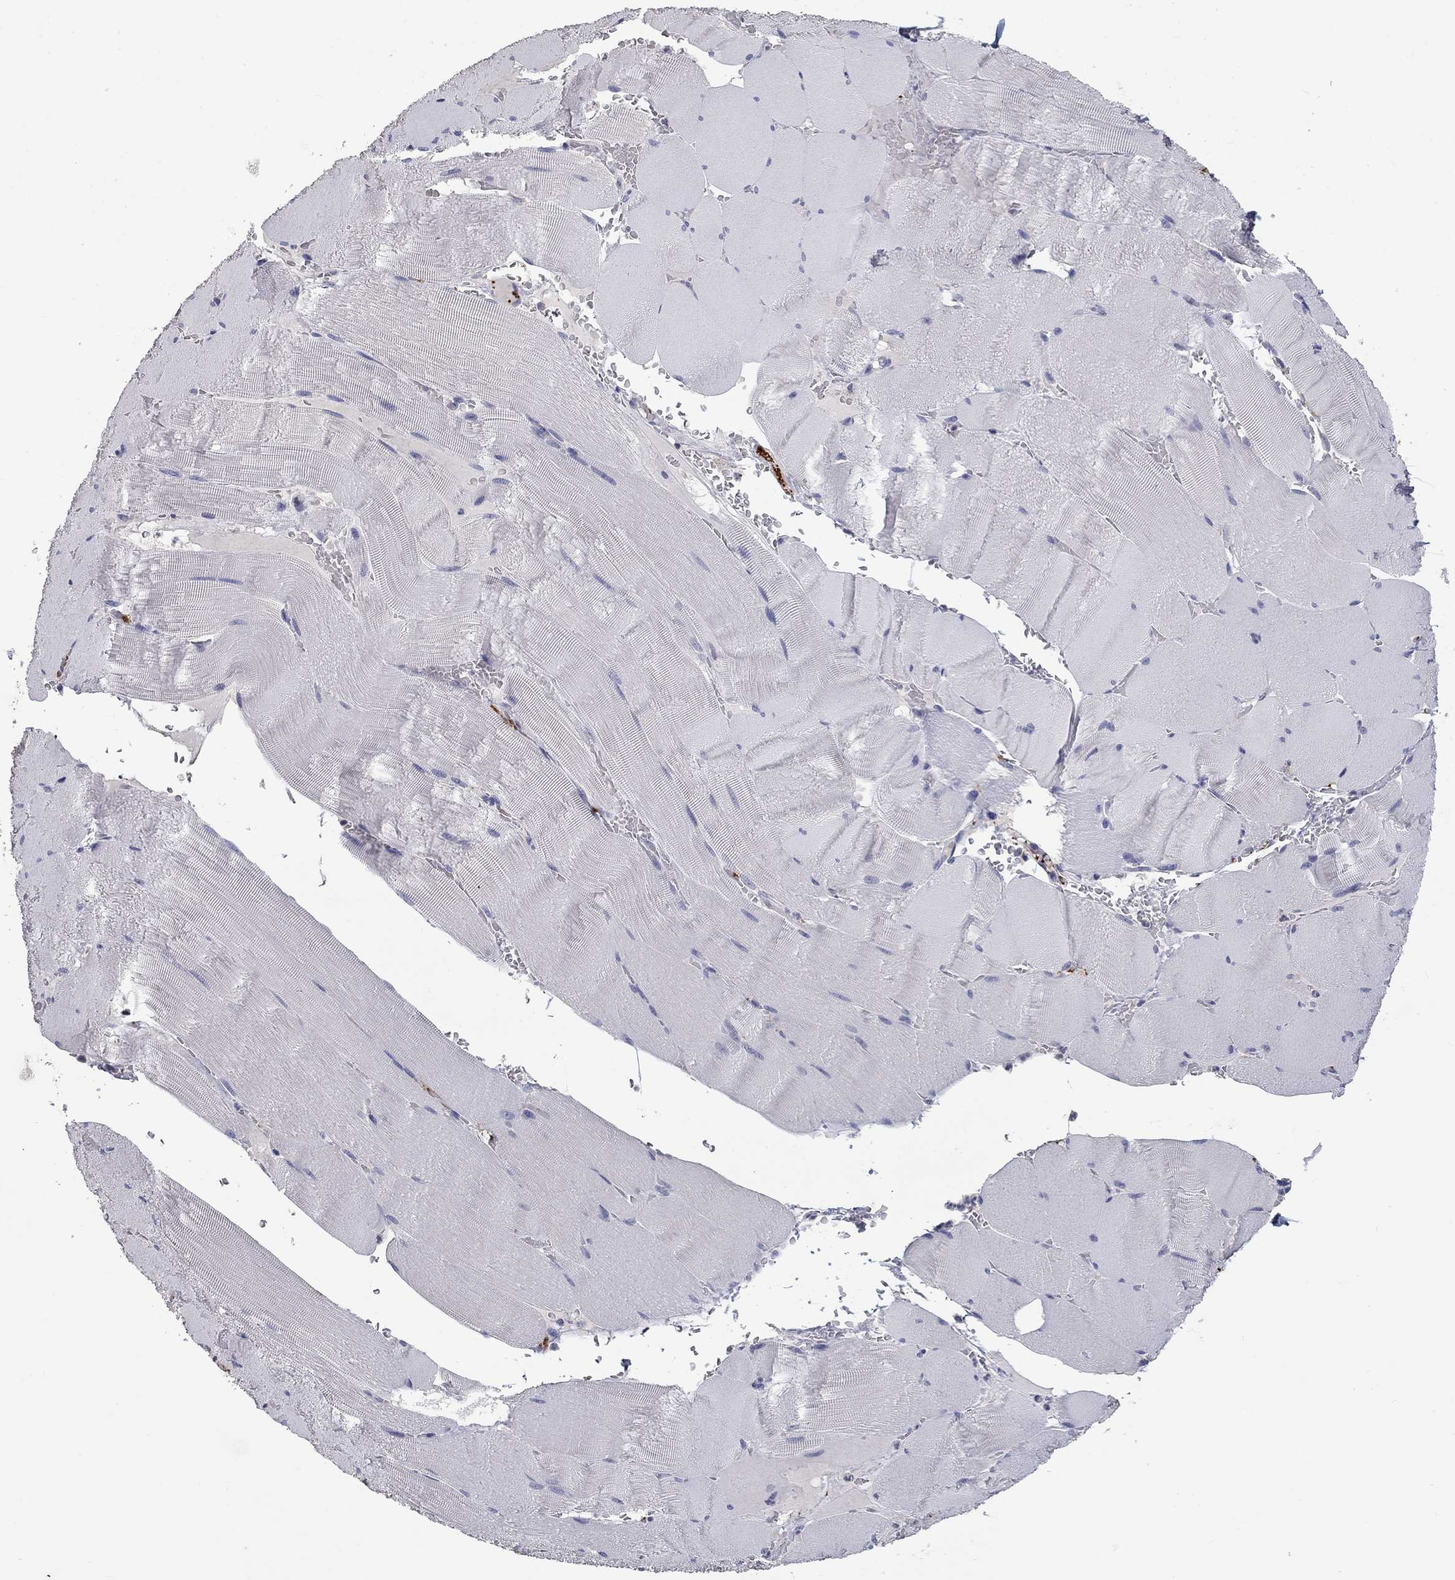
{"staining": {"intensity": "negative", "quantity": "none", "location": "none"}, "tissue": "skeletal muscle", "cell_type": "Myocytes", "image_type": "normal", "snomed": [{"axis": "morphology", "description": "Normal tissue, NOS"}, {"axis": "topography", "description": "Skeletal muscle"}], "caption": "Micrograph shows no significant protein expression in myocytes of unremarkable skeletal muscle.", "gene": "PLEK", "patient": {"sex": "male", "age": 56}}